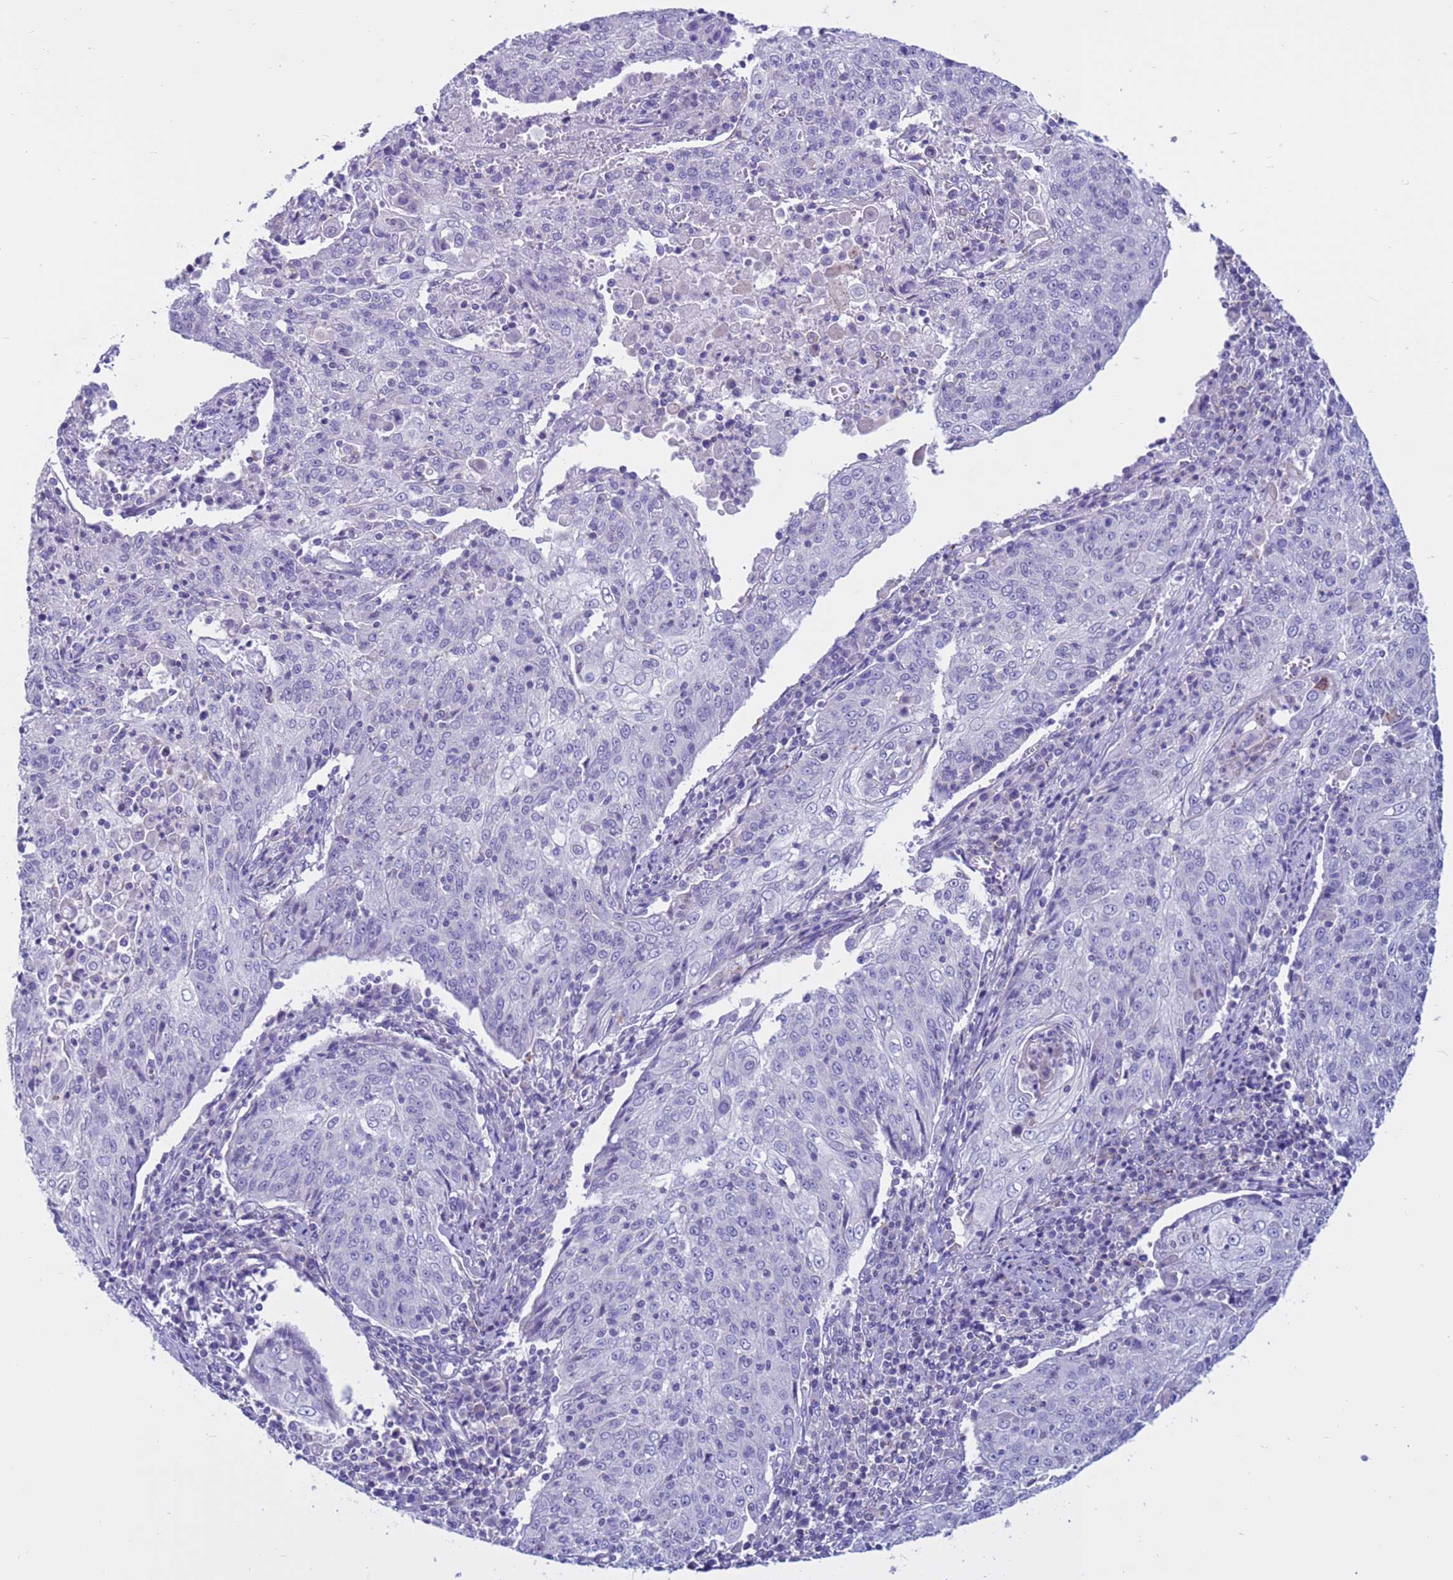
{"staining": {"intensity": "negative", "quantity": "none", "location": "none"}, "tissue": "cervical cancer", "cell_type": "Tumor cells", "image_type": "cancer", "snomed": [{"axis": "morphology", "description": "Squamous cell carcinoma, NOS"}, {"axis": "topography", "description": "Cervix"}], "caption": "A high-resolution photomicrograph shows immunohistochemistry (IHC) staining of squamous cell carcinoma (cervical), which demonstrates no significant positivity in tumor cells.", "gene": "PDE10A", "patient": {"sex": "female", "age": 48}}